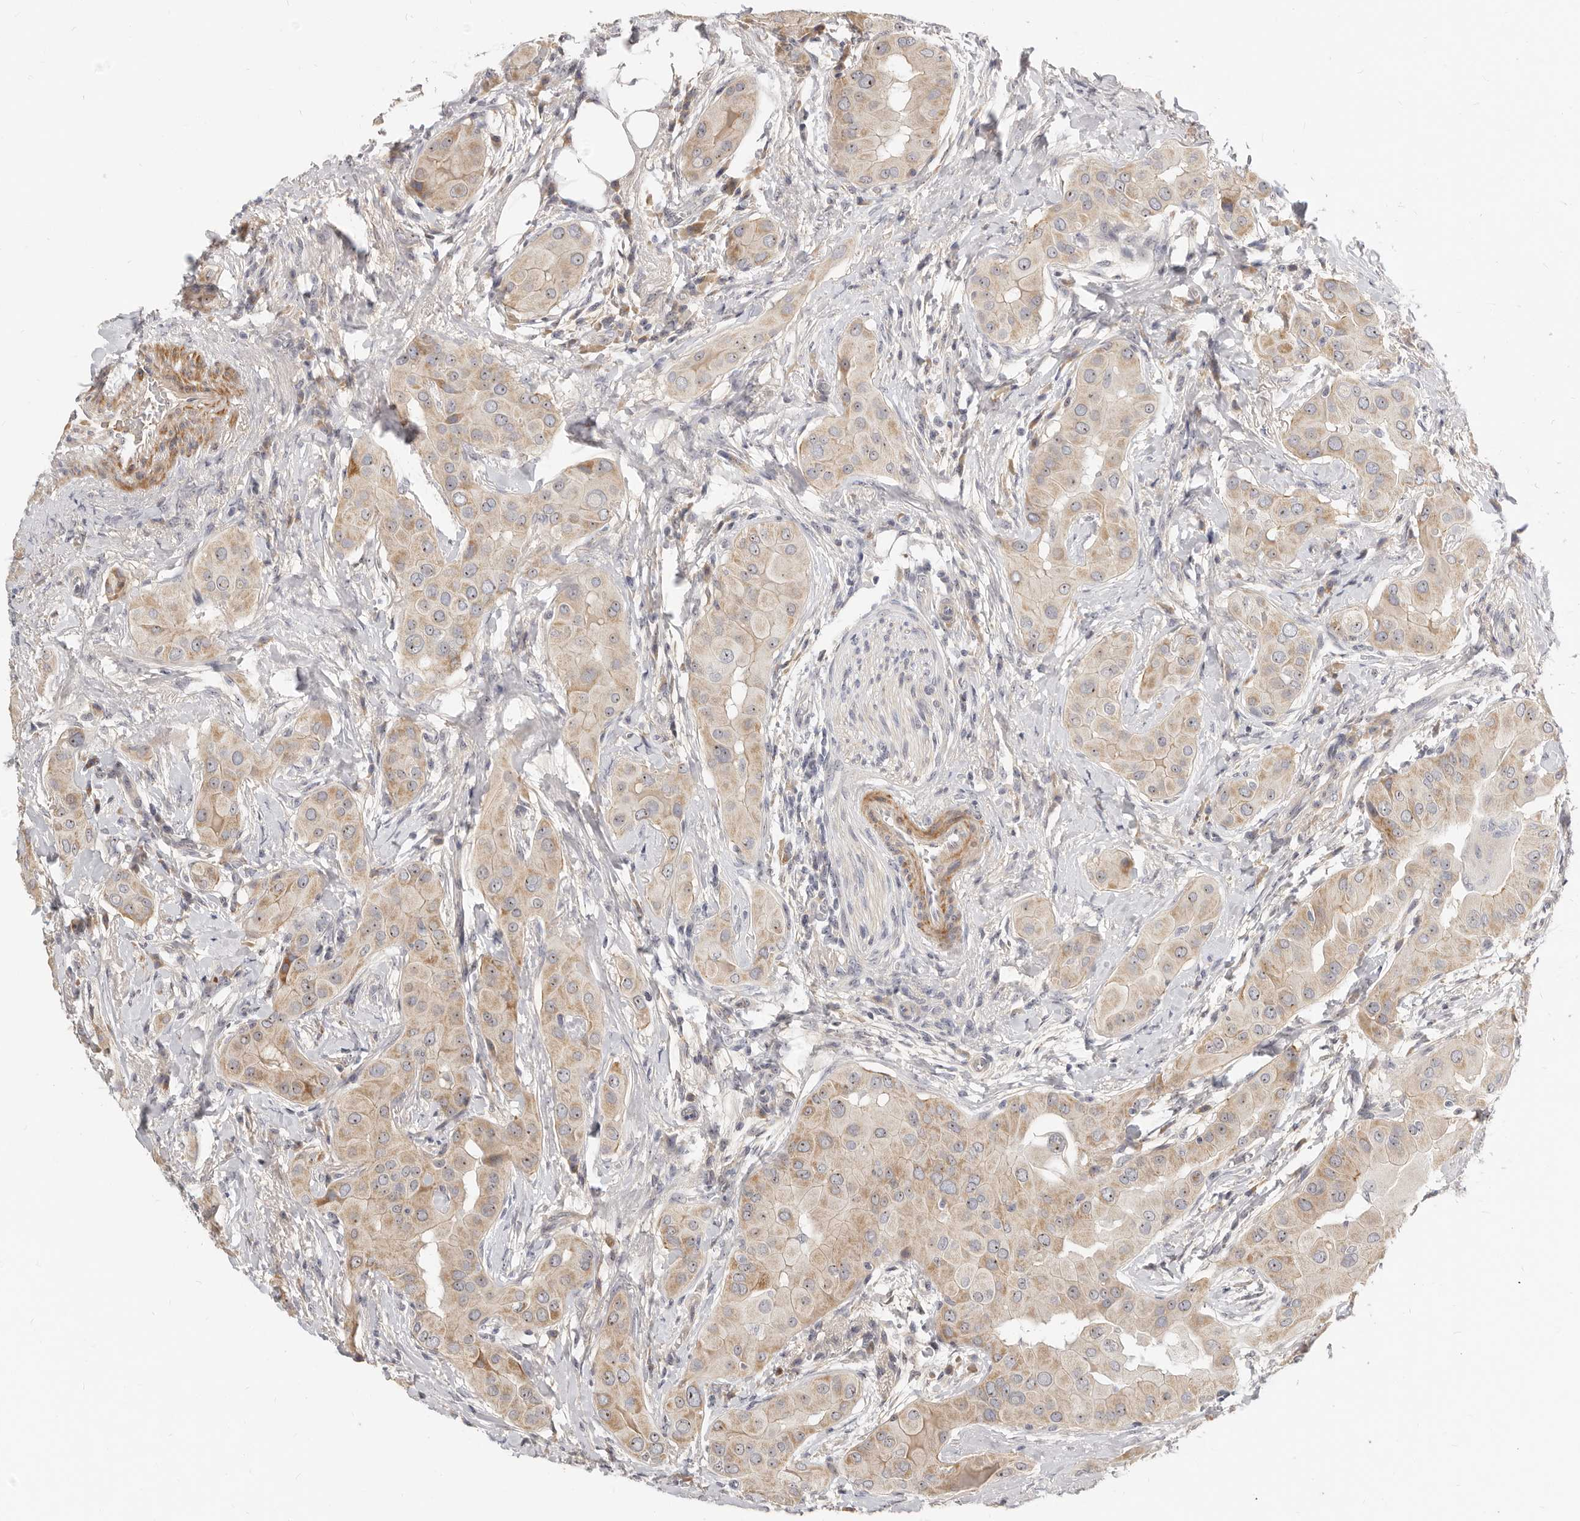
{"staining": {"intensity": "weak", "quantity": ">75%", "location": "cytoplasmic/membranous,nuclear"}, "tissue": "thyroid cancer", "cell_type": "Tumor cells", "image_type": "cancer", "snomed": [{"axis": "morphology", "description": "Papillary adenocarcinoma, NOS"}, {"axis": "topography", "description": "Thyroid gland"}], "caption": "About >75% of tumor cells in human thyroid papillary adenocarcinoma exhibit weak cytoplasmic/membranous and nuclear protein staining as visualized by brown immunohistochemical staining.", "gene": "MICALL2", "patient": {"sex": "male", "age": 33}}